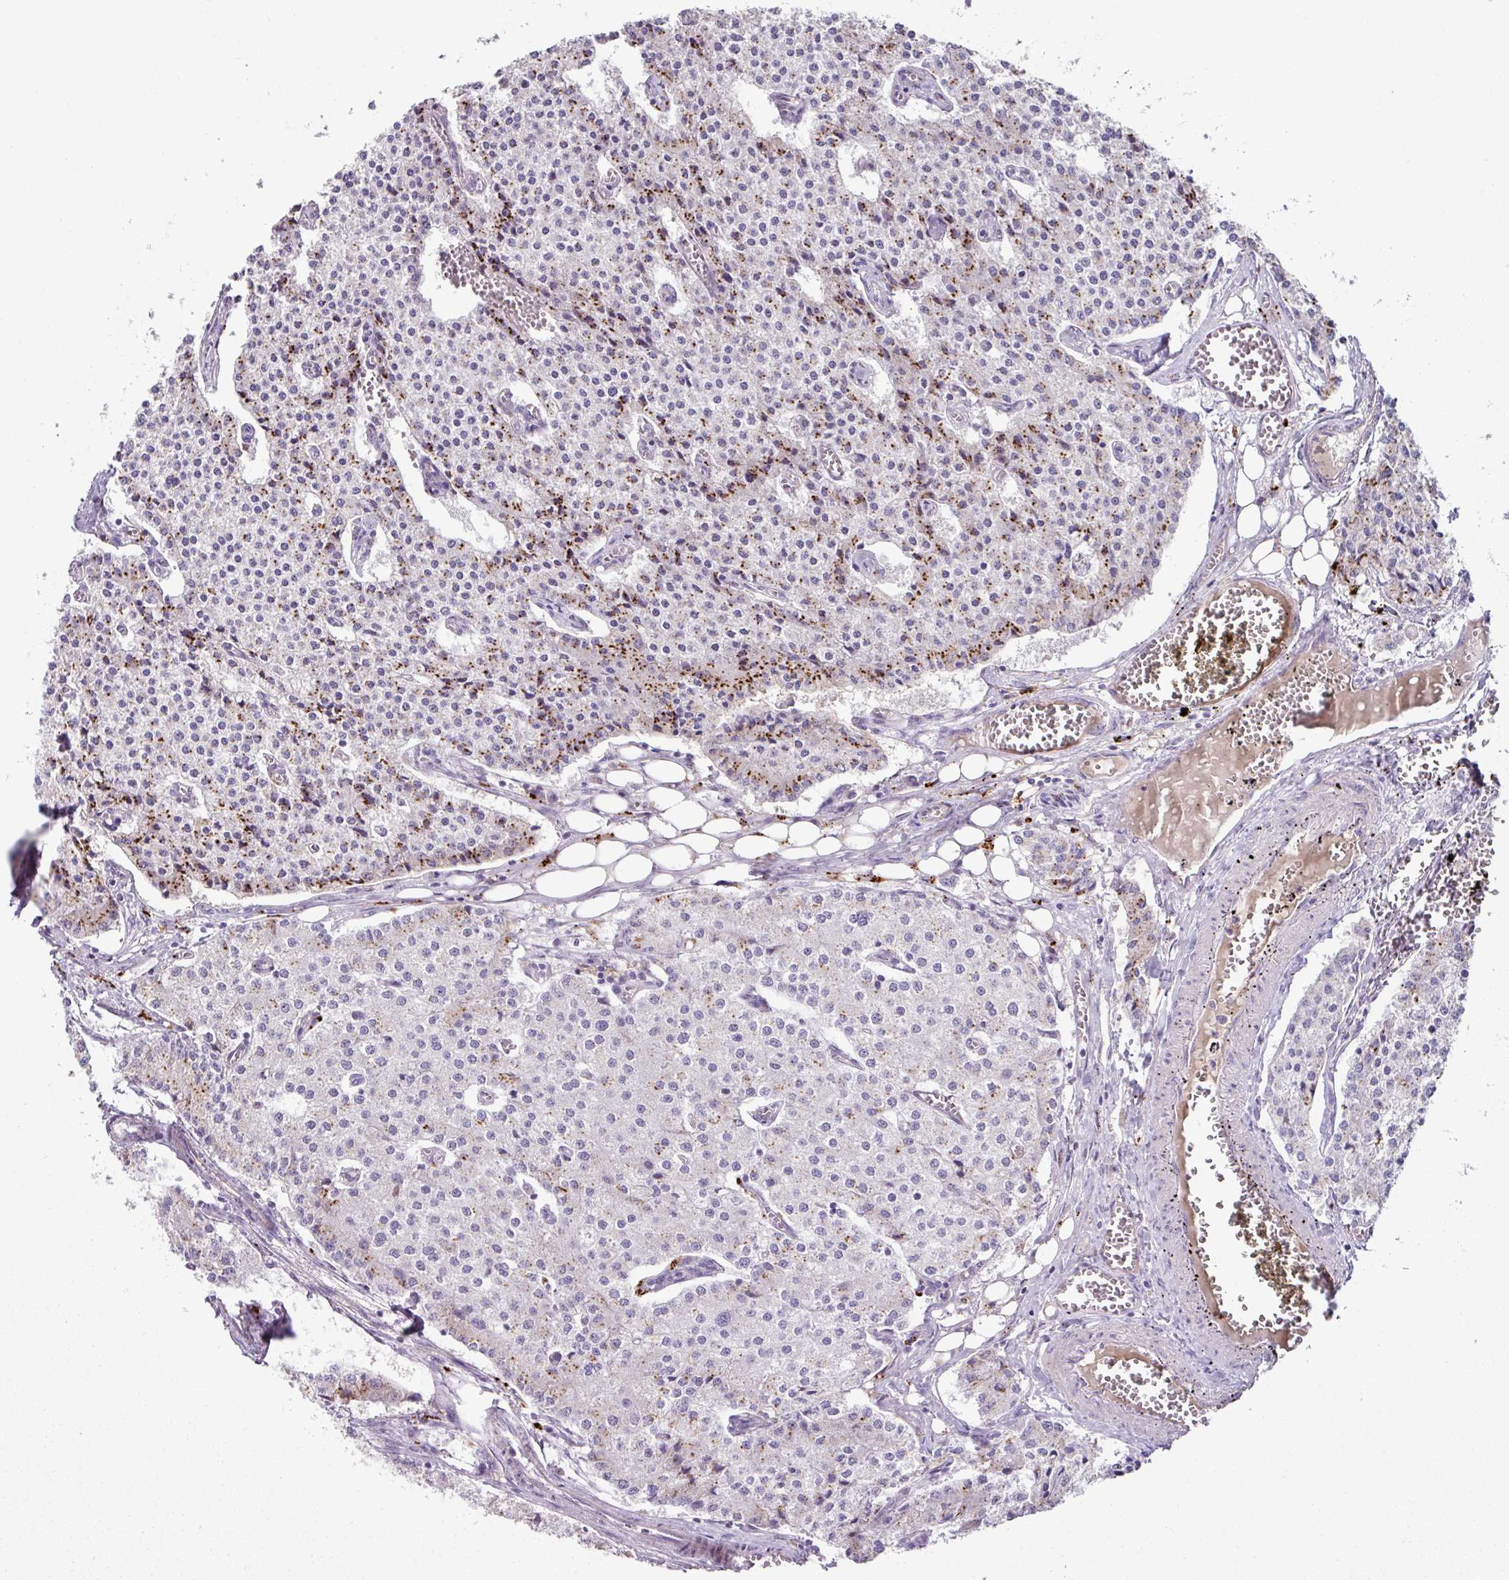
{"staining": {"intensity": "moderate", "quantity": "<25%", "location": "cytoplasmic/membranous"}, "tissue": "carcinoid", "cell_type": "Tumor cells", "image_type": "cancer", "snomed": [{"axis": "morphology", "description": "Carcinoid, malignant, NOS"}, {"axis": "topography", "description": "Colon"}], "caption": "Malignant carcinoid stained with a protein marker reveals moderate staining in tumor cells.", "gene": "PLEKHH3", "patient": {"sex": "female", "age": 52}}